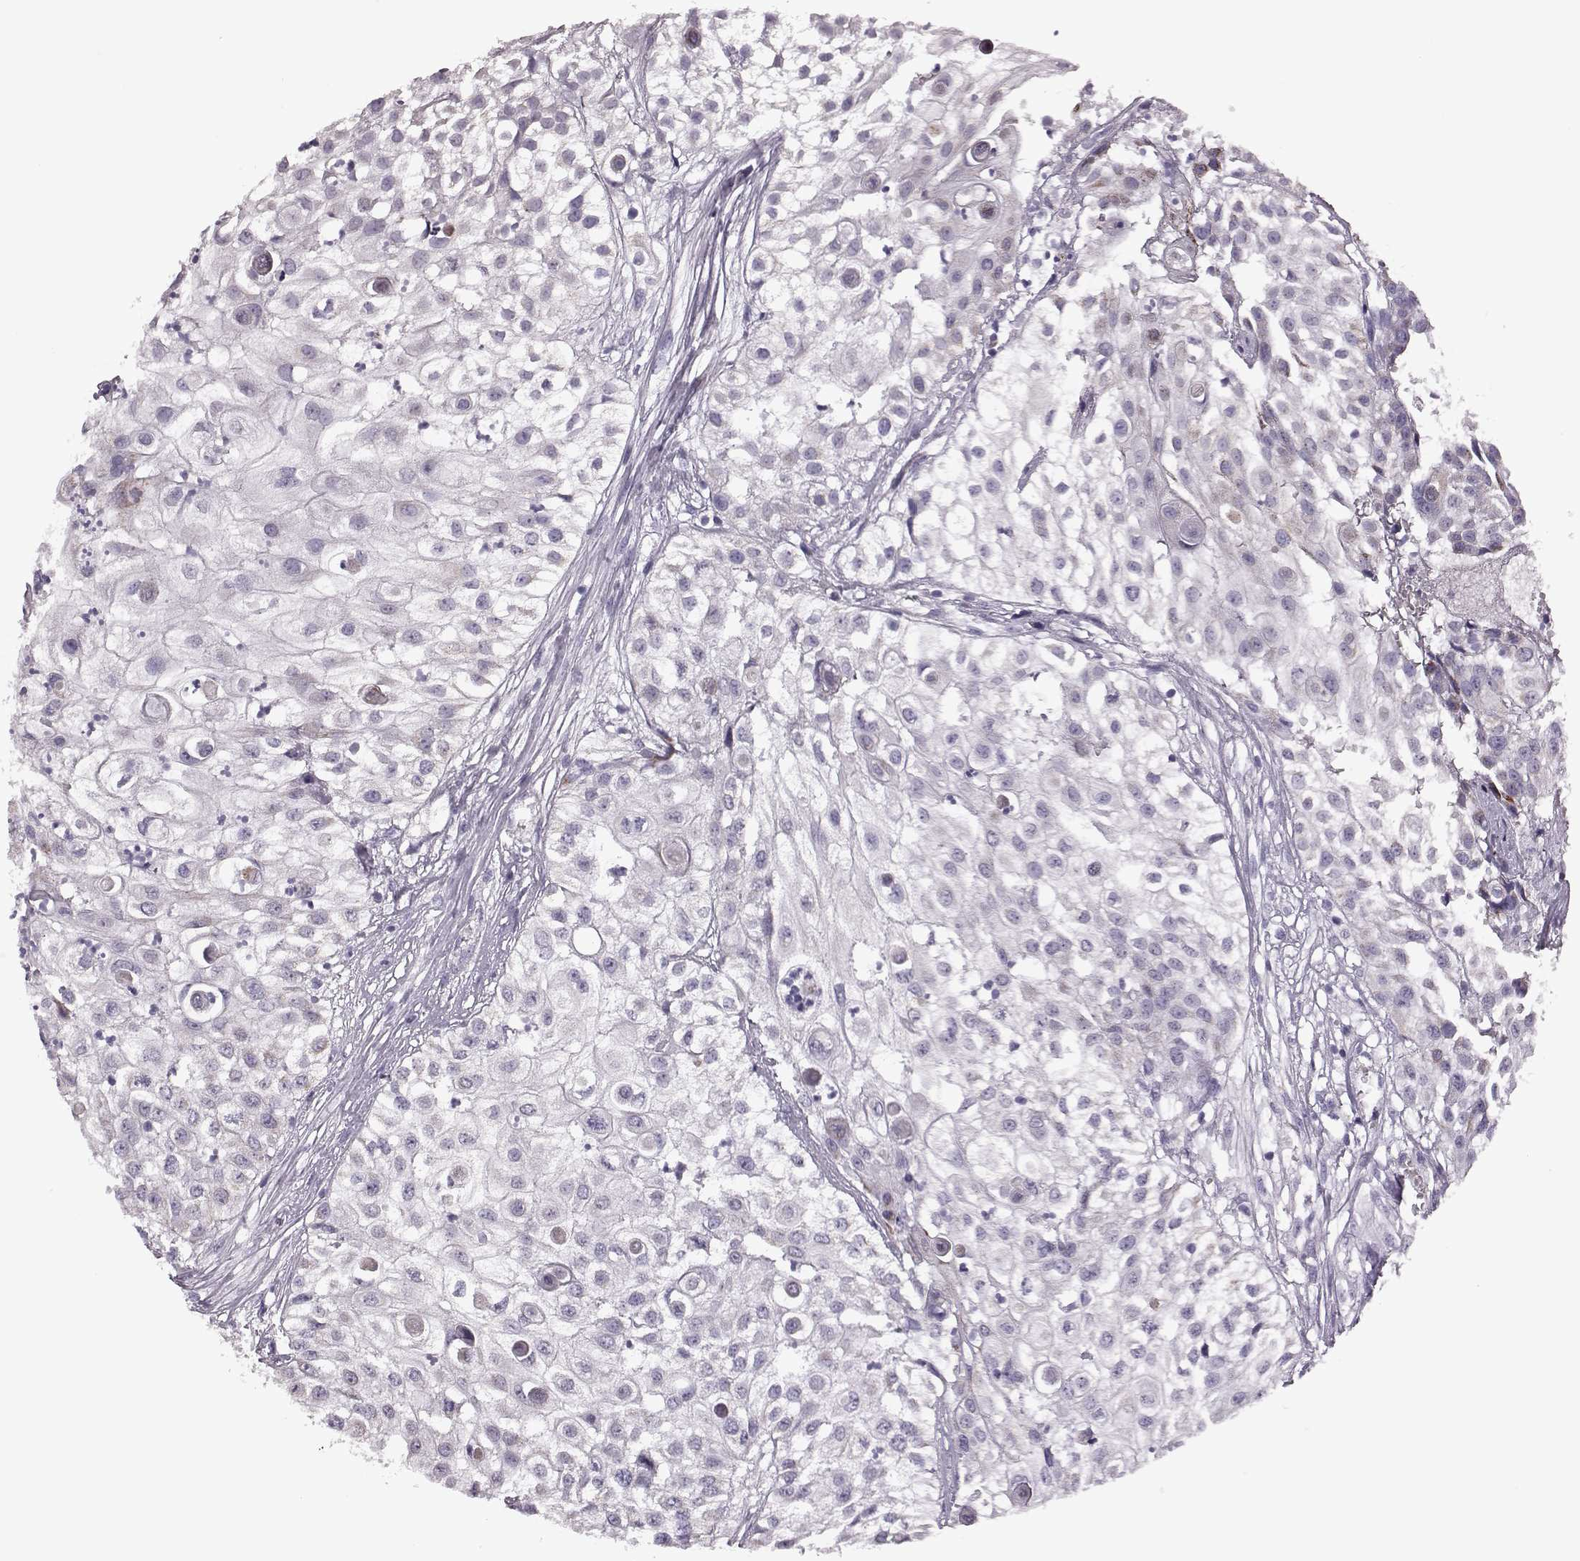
{"staining": {"intensity": "moderate", "quantity": "25%-75%", "location": "cytoplasmic/membranous"}, "tissue": "urothelial cancer", "cell_type": "Tumor cells", "image_type": "cancer", "snomed": [{"axis": "morphology", "description": "Urothelial carcinoma, High grade"}, {"axis": "topography", "description": "Urinary bladder"}], "caption": "An immunohistochemistry (IHC) histopathology image of tumor tissue is shown. Protein staining in brown highlights moderate cytoplasmic/membranous positivity in urothelial cancer within tumor cells.", "gene": "RIMS2", "patient": {"sex": "female", "age": 79}}